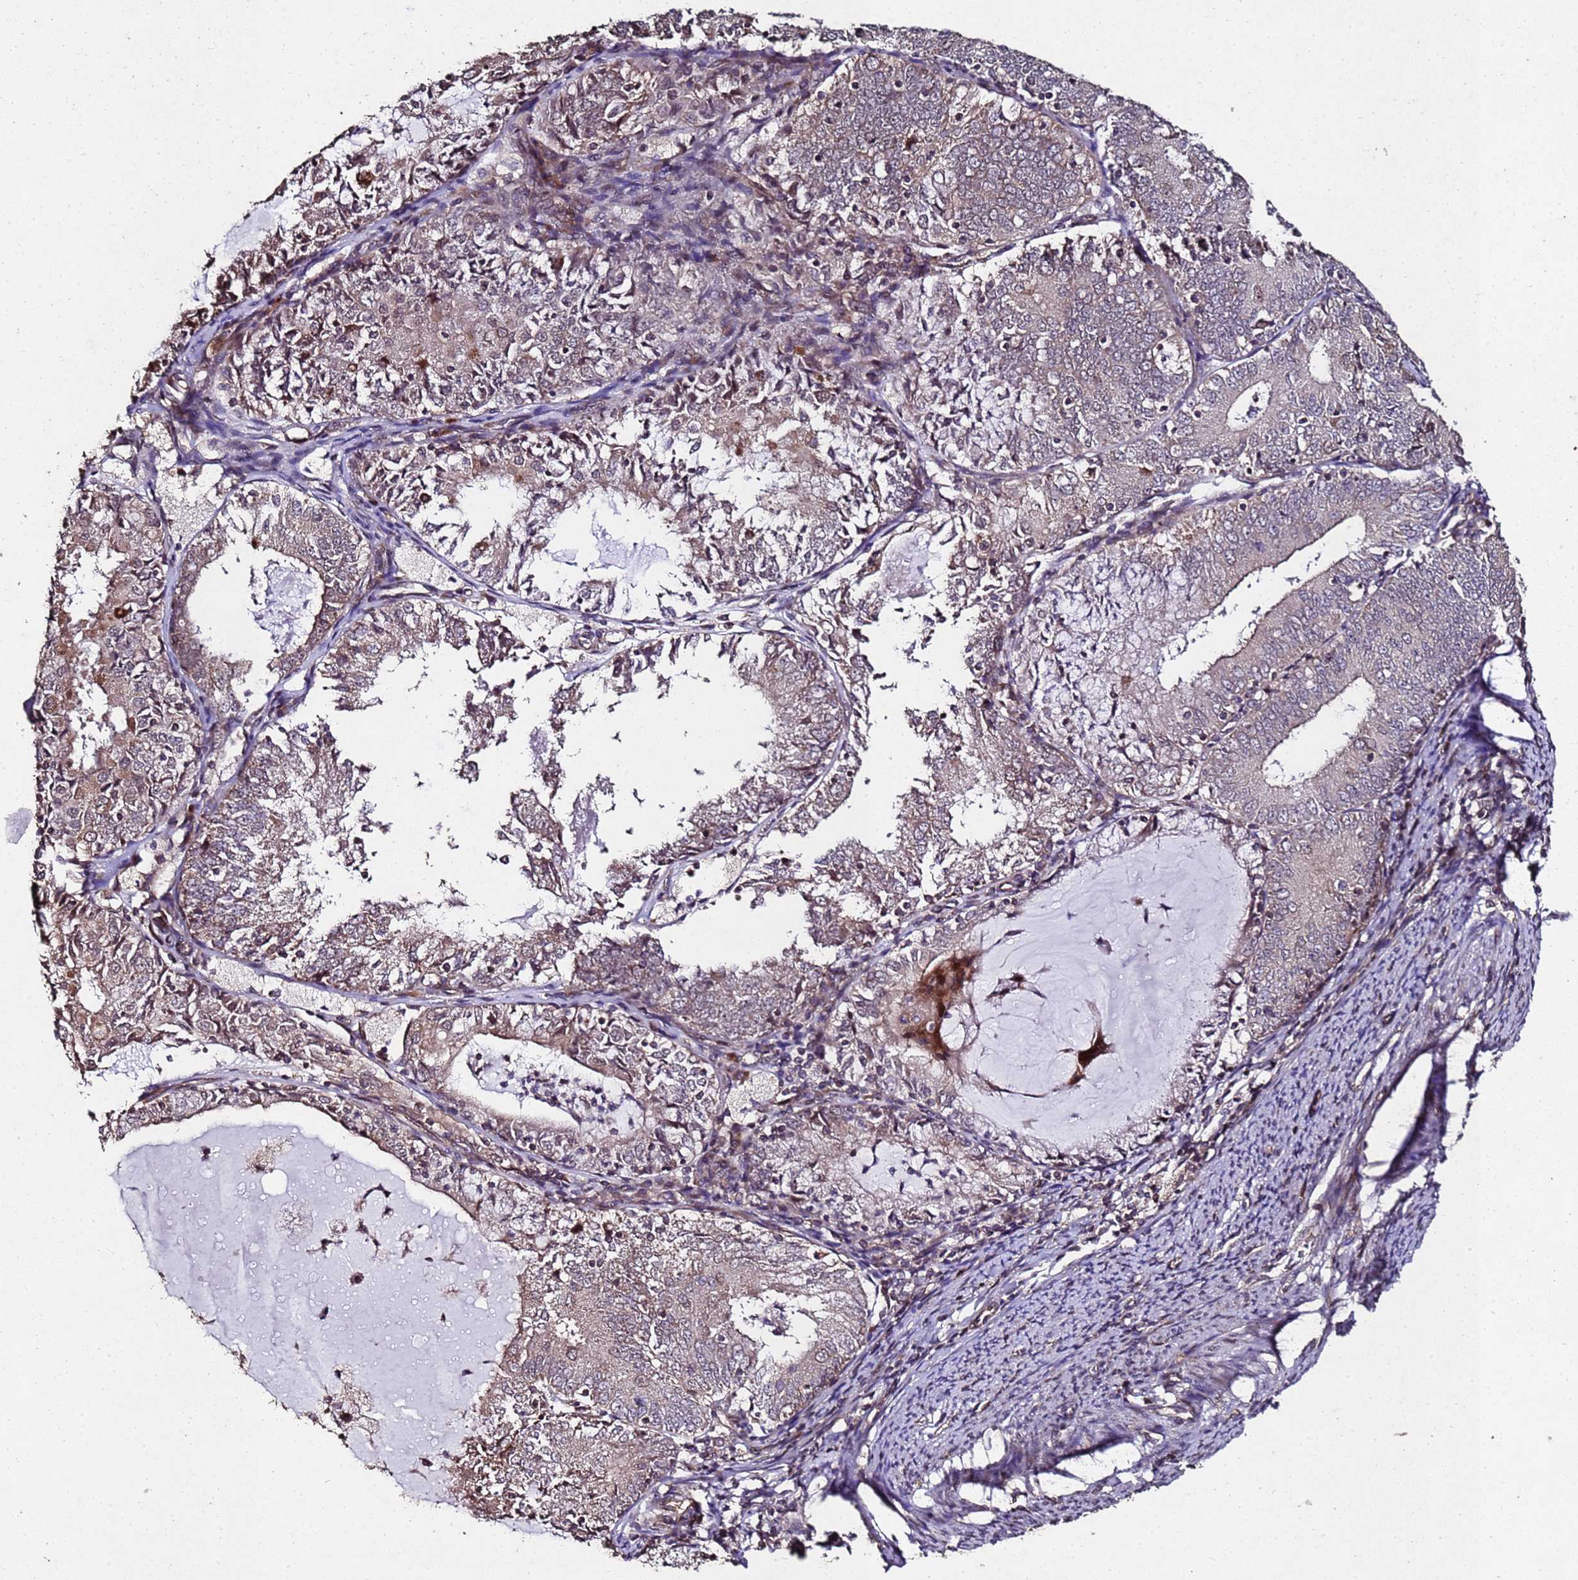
{"staining": {"intensity": "weak", "quantity": "25%-75%", "location": "cytoplasmic/membranous"}, "tissue": "endometrial cancer", "cell_type": "Tumor cells", "image_type": "cancer", "snomed": [{"axis": "morphology", "description": "Adenocarcinoma, NOS"}, {"axis": "topography", "description": "Endometrium"}], "caption": "Protein staining of endometrial adenocarcinoma tissue reveals weak cytoplasmic/membranous expression in about 25%-75% of tumor cells.", "gene": "PRODH", "patient": {"sex": "female", "age": 57}}